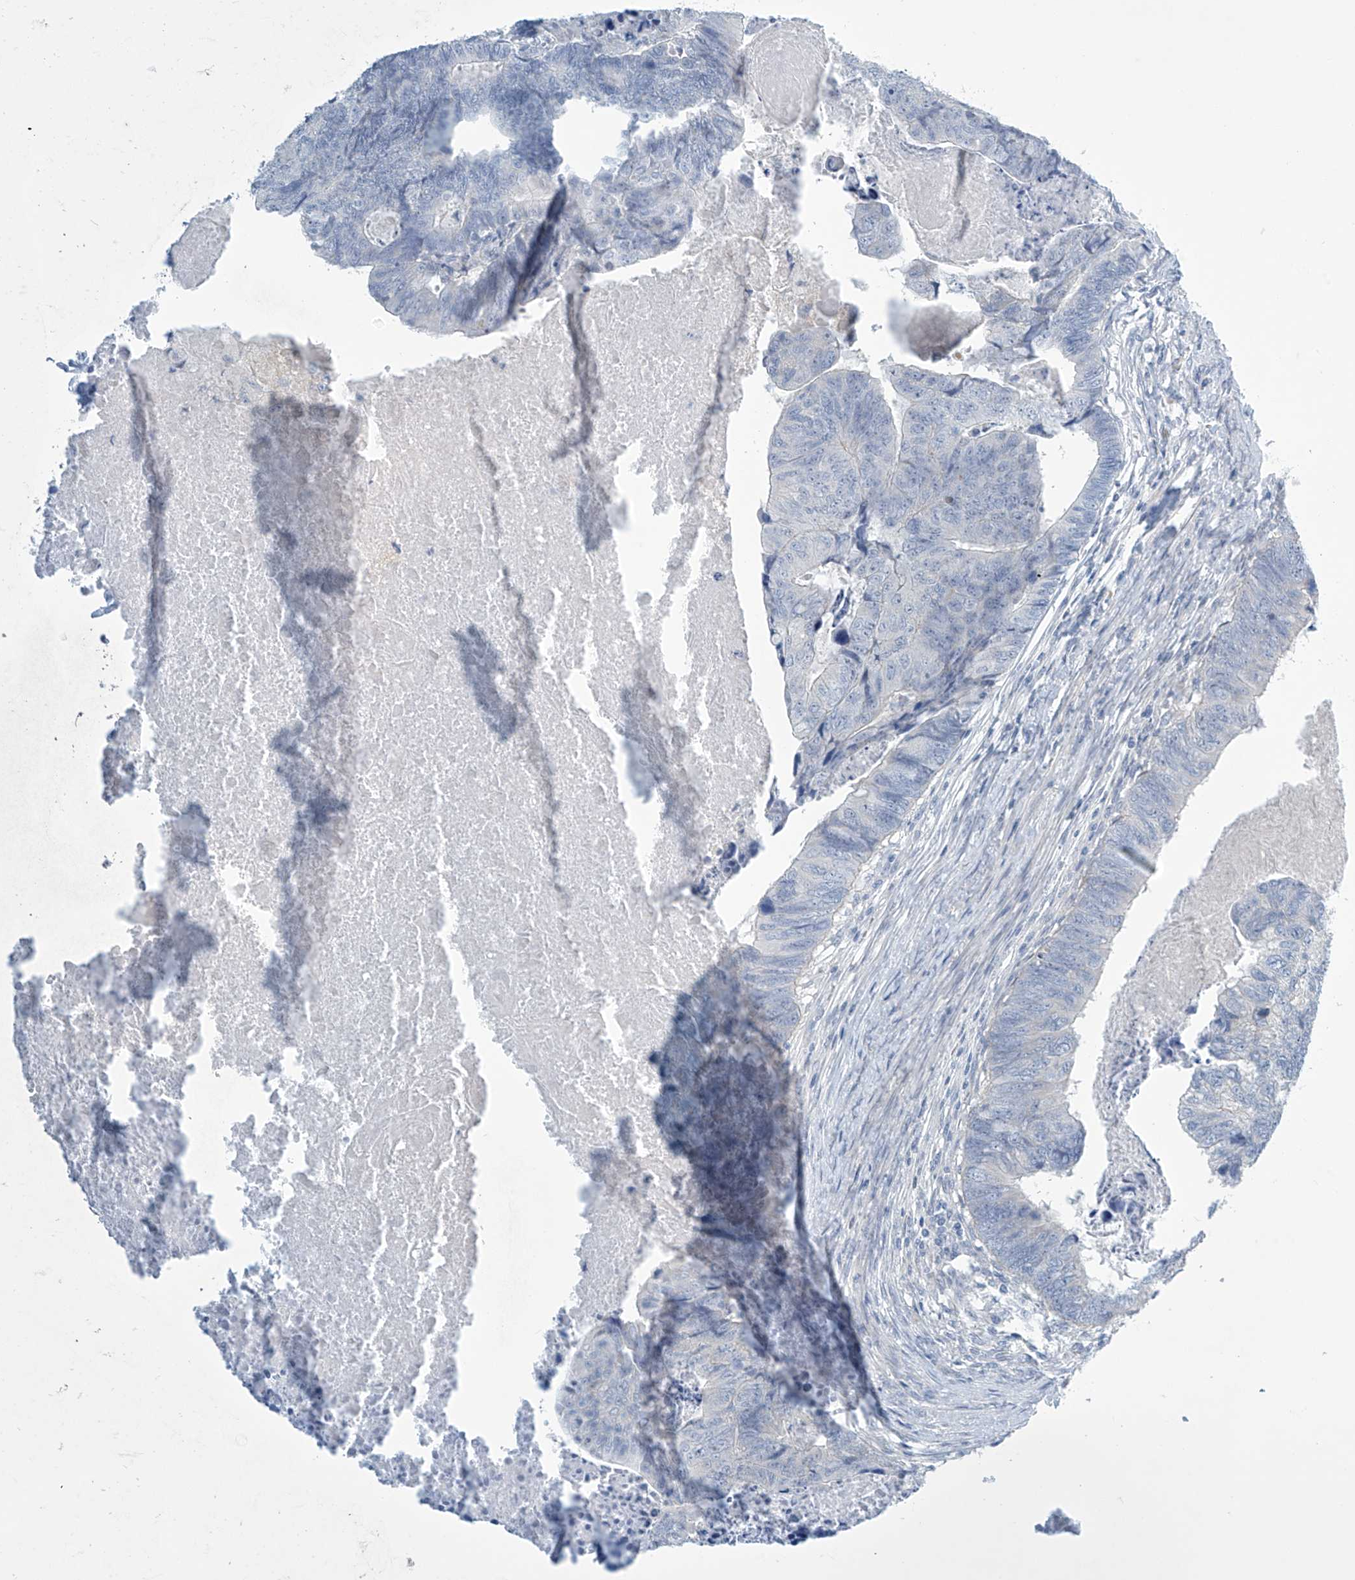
{"staining": {"intensity": "negative", "quantity": "none", "location": "none"}, "tissue": "colorectal cancer", "cell_type": "Tumor cells", "image_type": "cancer", "snomed": [{"axis": "morphology", "description": "Adenocarcinoma, NOS"}, {"axis": "topography", "description": "Colon"}], "caption": "Histopathology image shows no significant protein expression in tumor cells of colorectal cancer (adenocarcinoma).", "gene": "SLC35A5", "patient": {"sex": "female", "age": 67}}